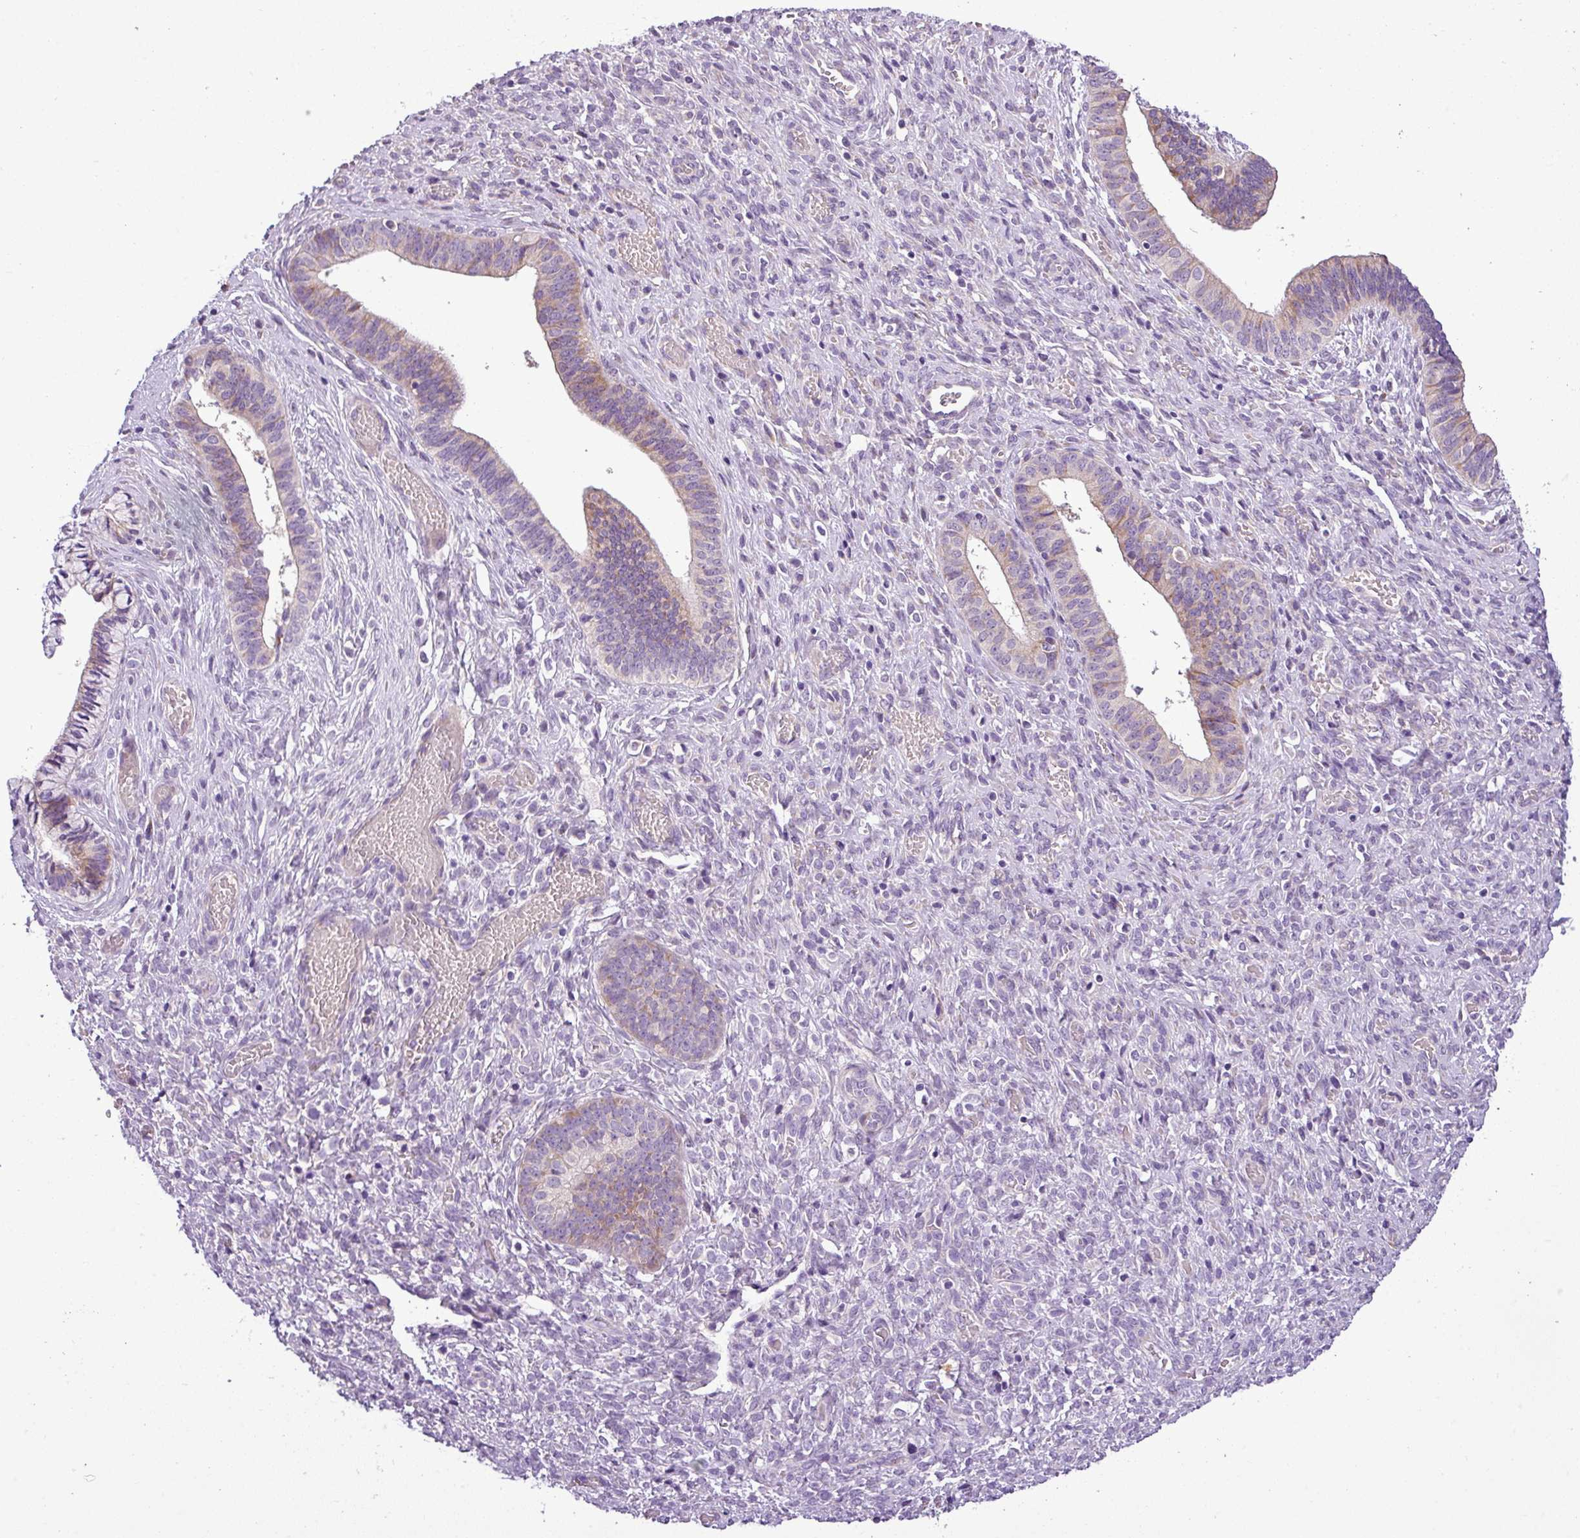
{"staining": {"intensity": "weak", "quantity": "25%-75%", "location": "cytoplasmic/membranous"}, "tissue": "cervical cancer", "cell_type": "Tumor cells", "image_type": "cancer", "snomed": [{"axis": "morphology", "description": "Squamous cell carcinoma, NOS"}, {"axis": "topography", "description": "Cervix"}], "caption": "Brown immunohistochemical staining in squamous cell carcinoma (cervical) reveals weak cytoplasmic/membranous staining in about 25%-75% of tumor cells.", "gene": "MOCS3", "patient": {"sex": "female", "age": 59}}